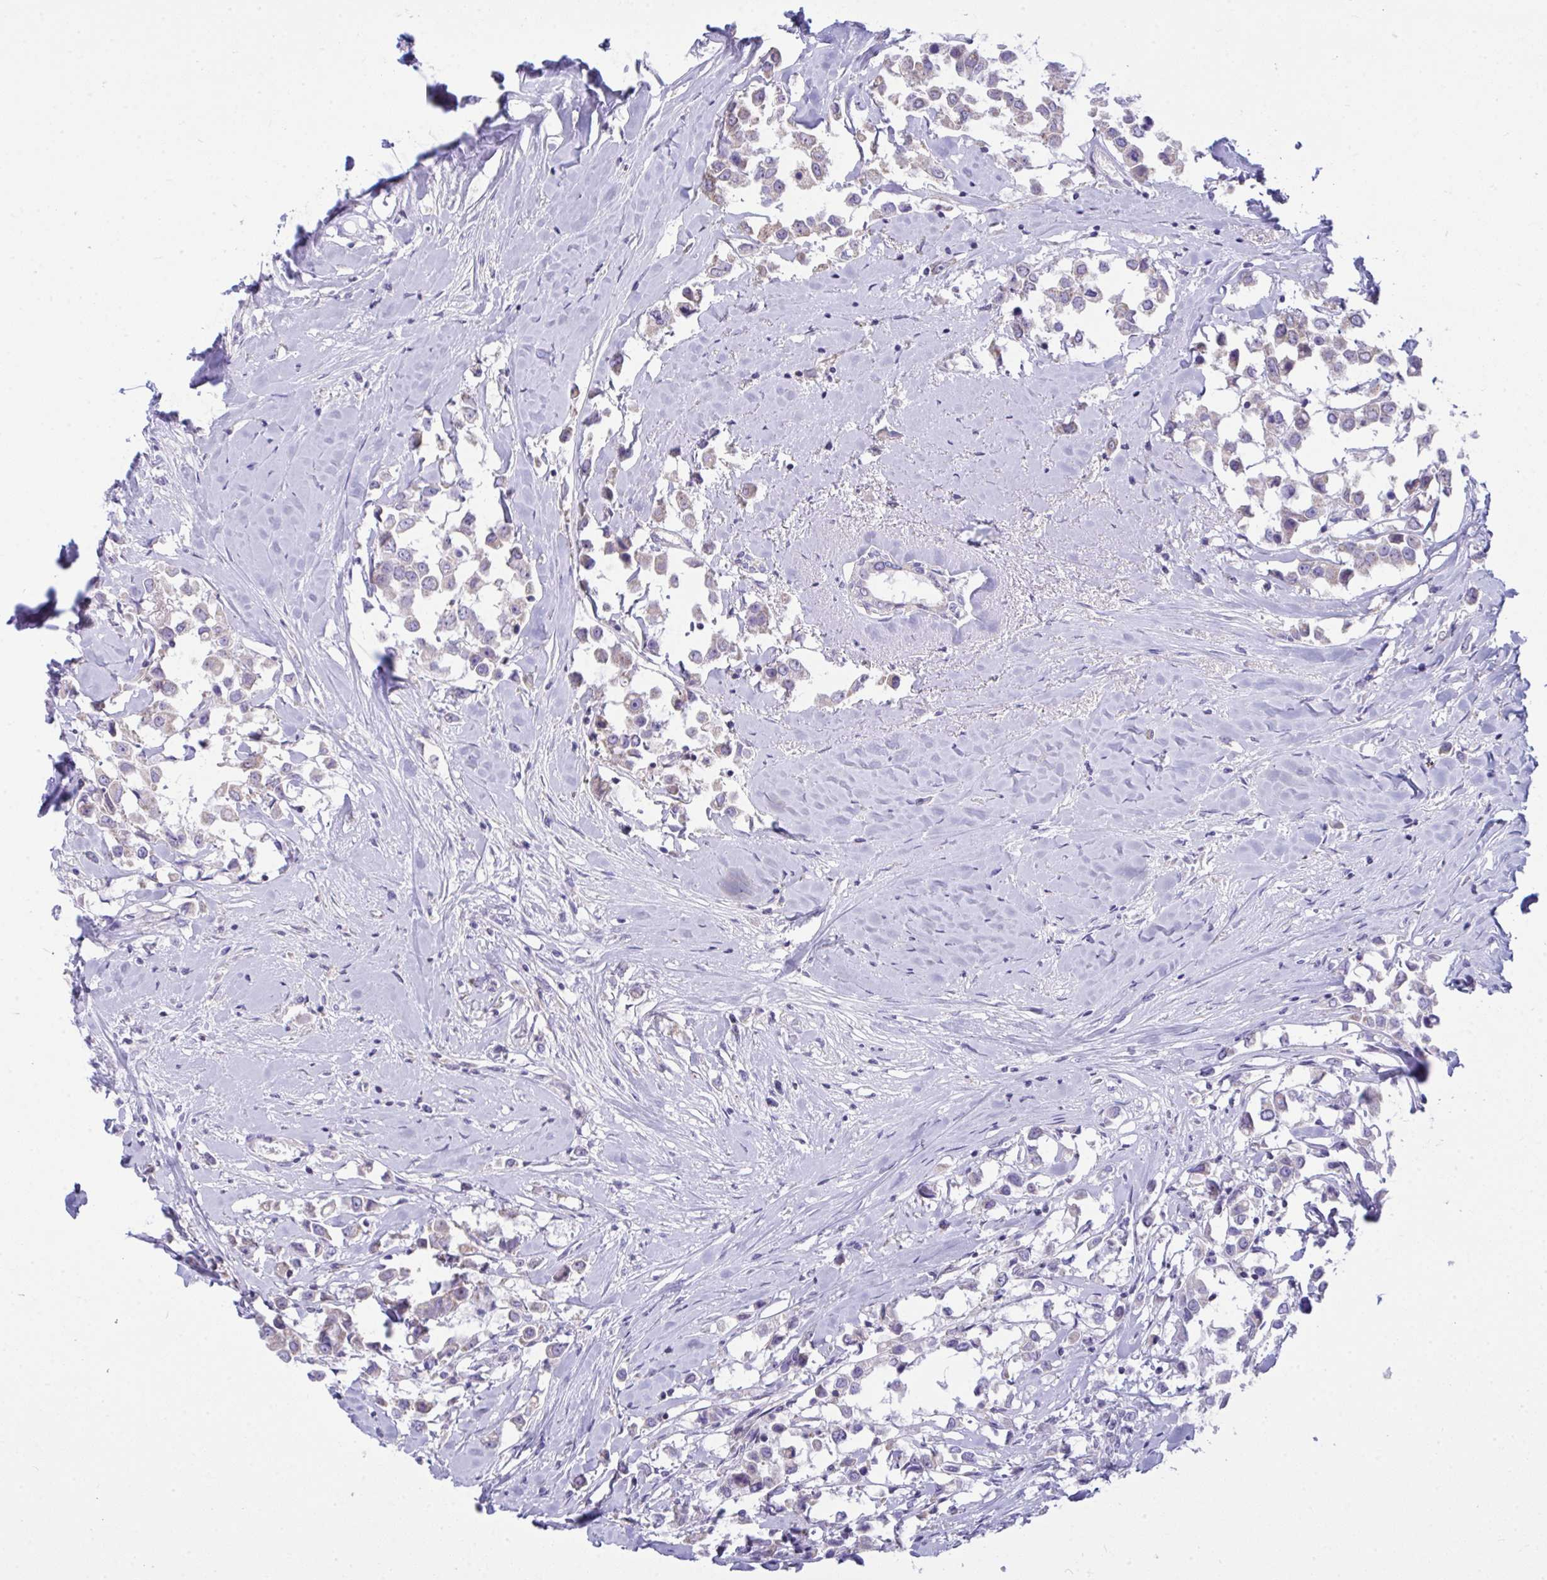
{"staining": {"intensity": "weak", "quantity": "<25%", "location": "cytoplasmic/membranous"}, "tissue": "breast cancer", "cell_type": "Tumor cells", "image_type": "cancer", "snomed": [{"axis": "morphology", "description": "Duct carcinoma"}, {"axis": "topography", "description": "Breast"}], "caption": "There is no significant expression in tumor cells of breast cancer.", "gene": "PLA2G12B", "patient": {"sex": "female", "age": 61}}